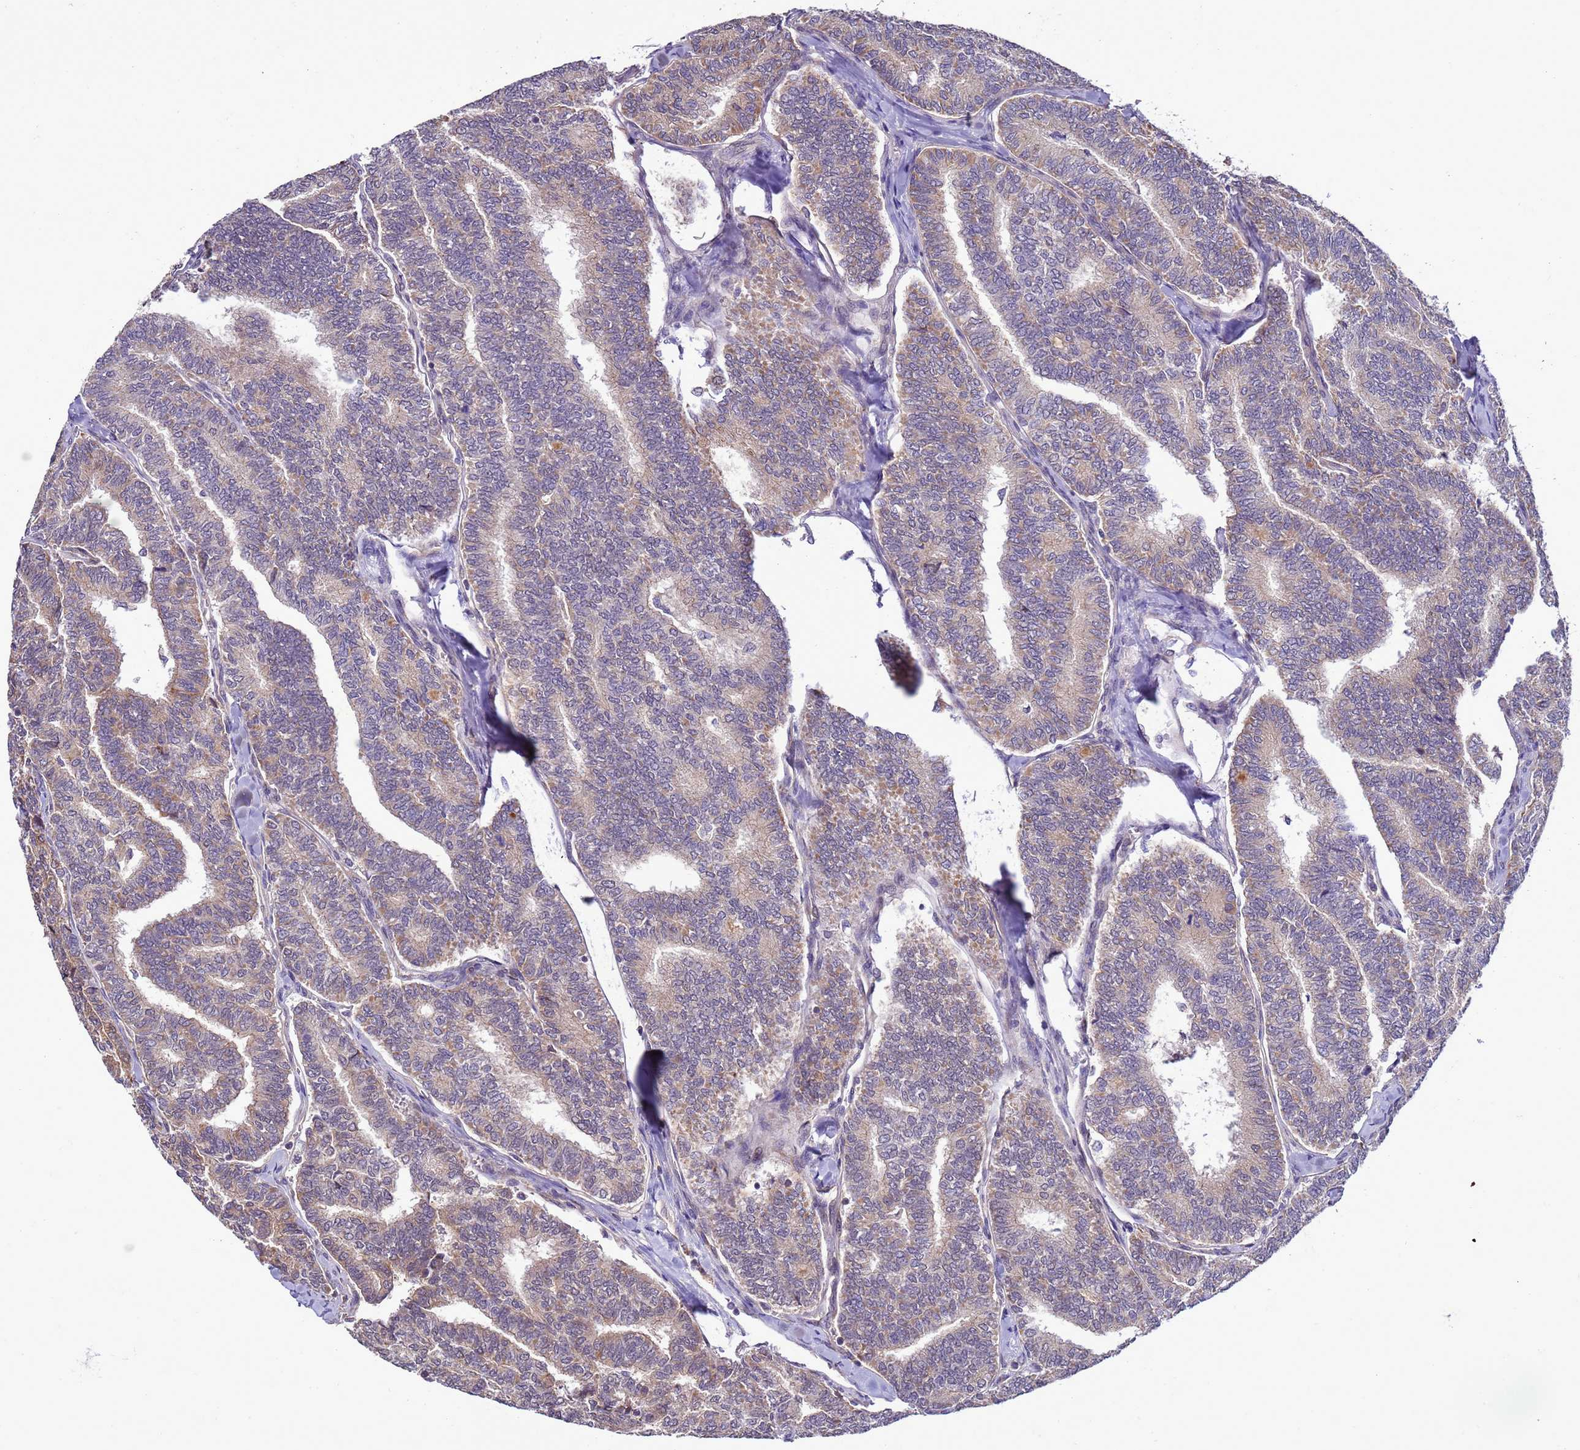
{"staining": {"intensity": "moderate", "quantity": "25%-75%", "location": "cytoplasmic/membranous"}, "tissue": "thyroid cancer", "cell_type": "Tumor cells", "image_type": "cancer", "snomed": [{"axis": "morphology", "description": "Papillary adenocarcinoma, NOS"}, {"axis": "topography", "description": "Thyroid gland"}], "caption": "Protein staining of thyroid papillary adenocarcinoma tissue demonstrates moderate cytoplasmic/membranous staining in approximately 25%-75% of tumor cells.", "gene": "GEN1", "patient": {"sex": "female", "age": 35}}